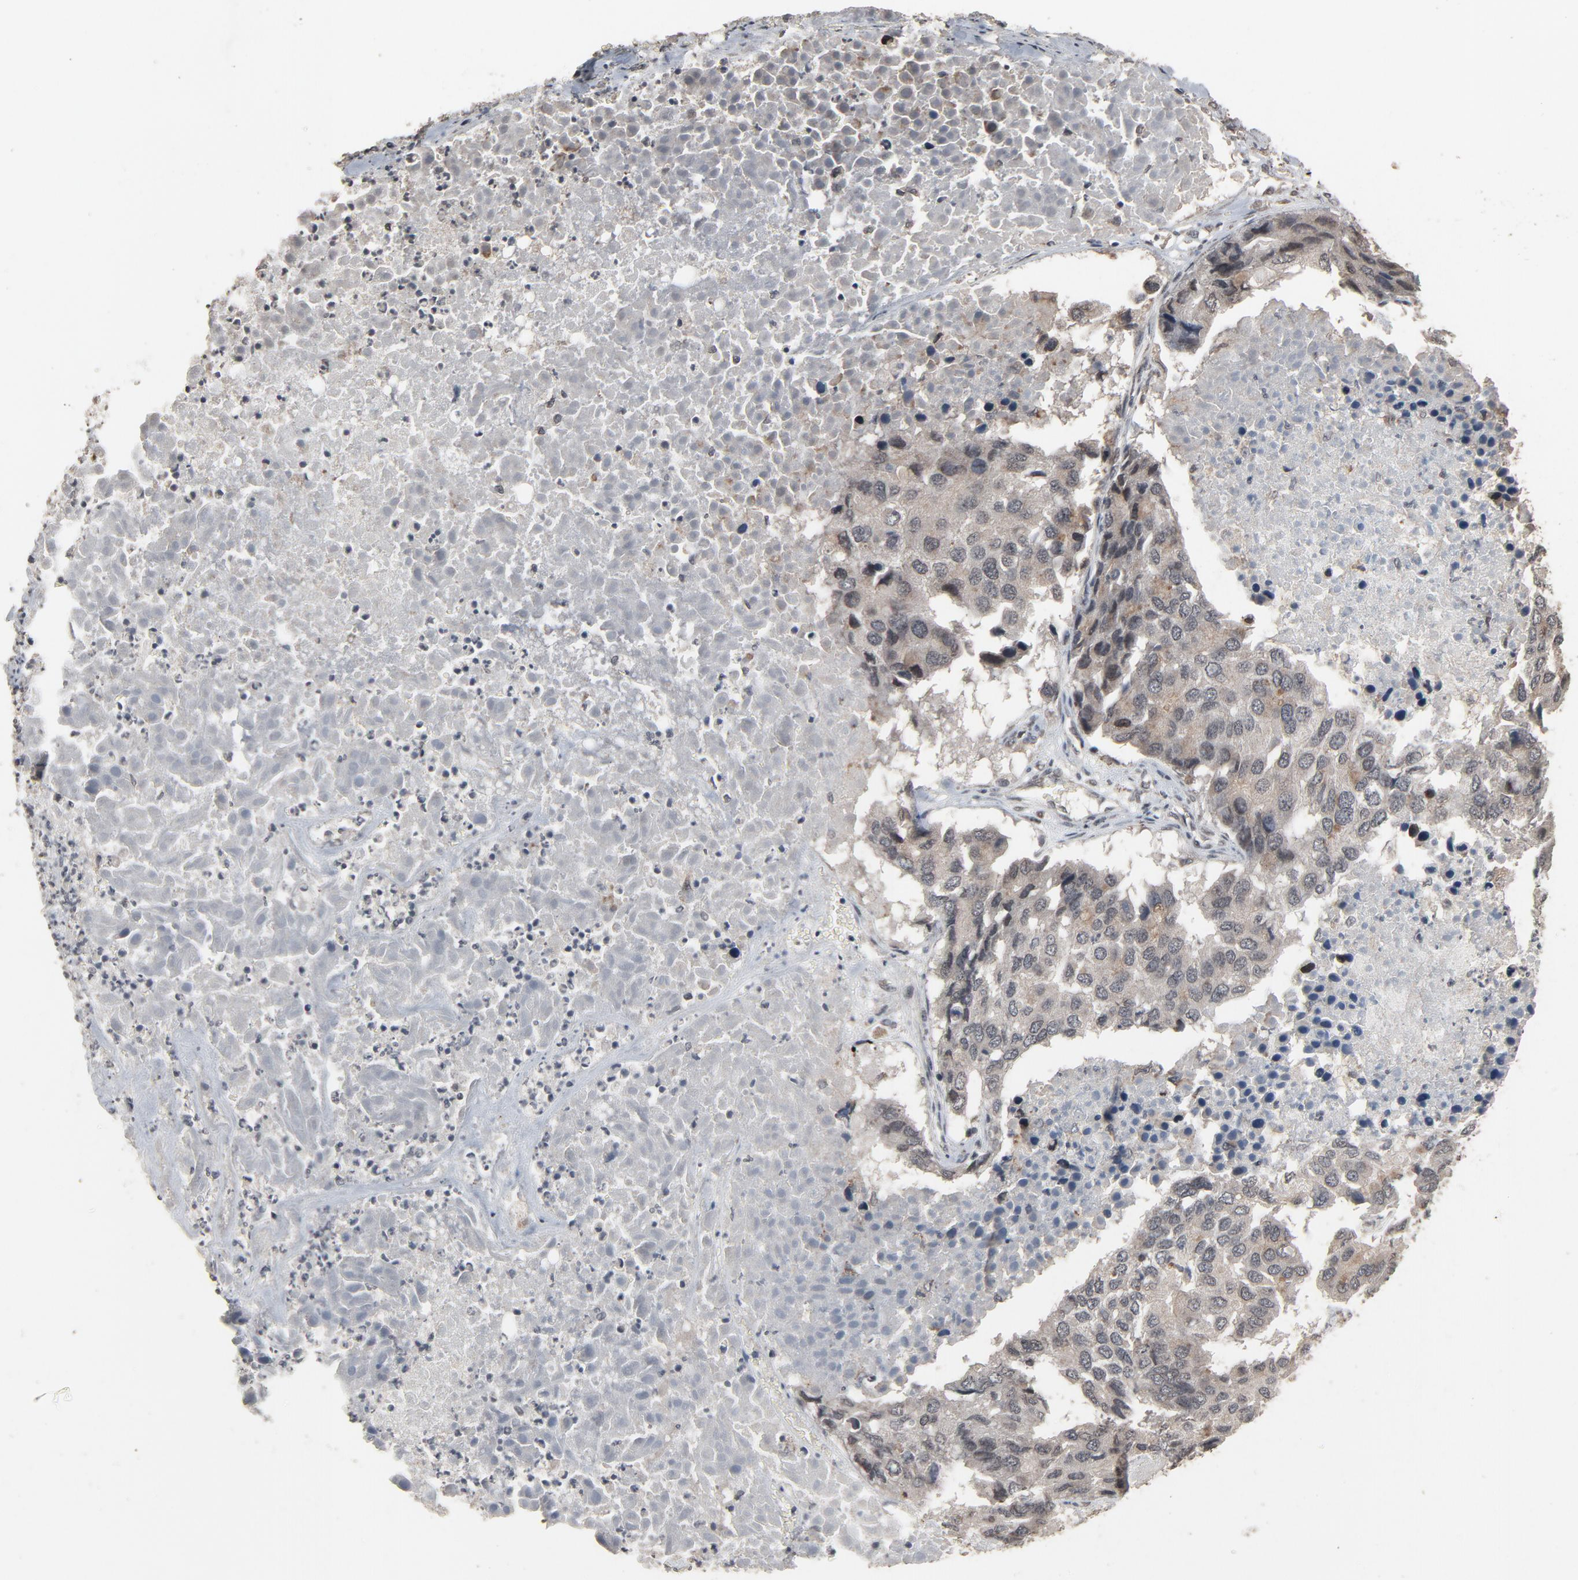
{"staining": {"intensity": "weak", "quantity": "25%-75%", "location": "cytoplasmic/membranous"}, "tissue": "pancreatic cancer", "cell_type": "Tumor cells", "image_type": "cancer", "snomed": [{"axis": "morphology", "description": "Adenocarcinoma, NOS"}, {"axis": "topography", "description": "Pancreas"}], "caption": "The image exhibits staining of pancreatic adenocarcinoma, revealing weak cytoplasmic/membranous protein expression (brown color) within tumor cells.", "gene": "POM121", "patient": {"sex": "male", "age": 50}}